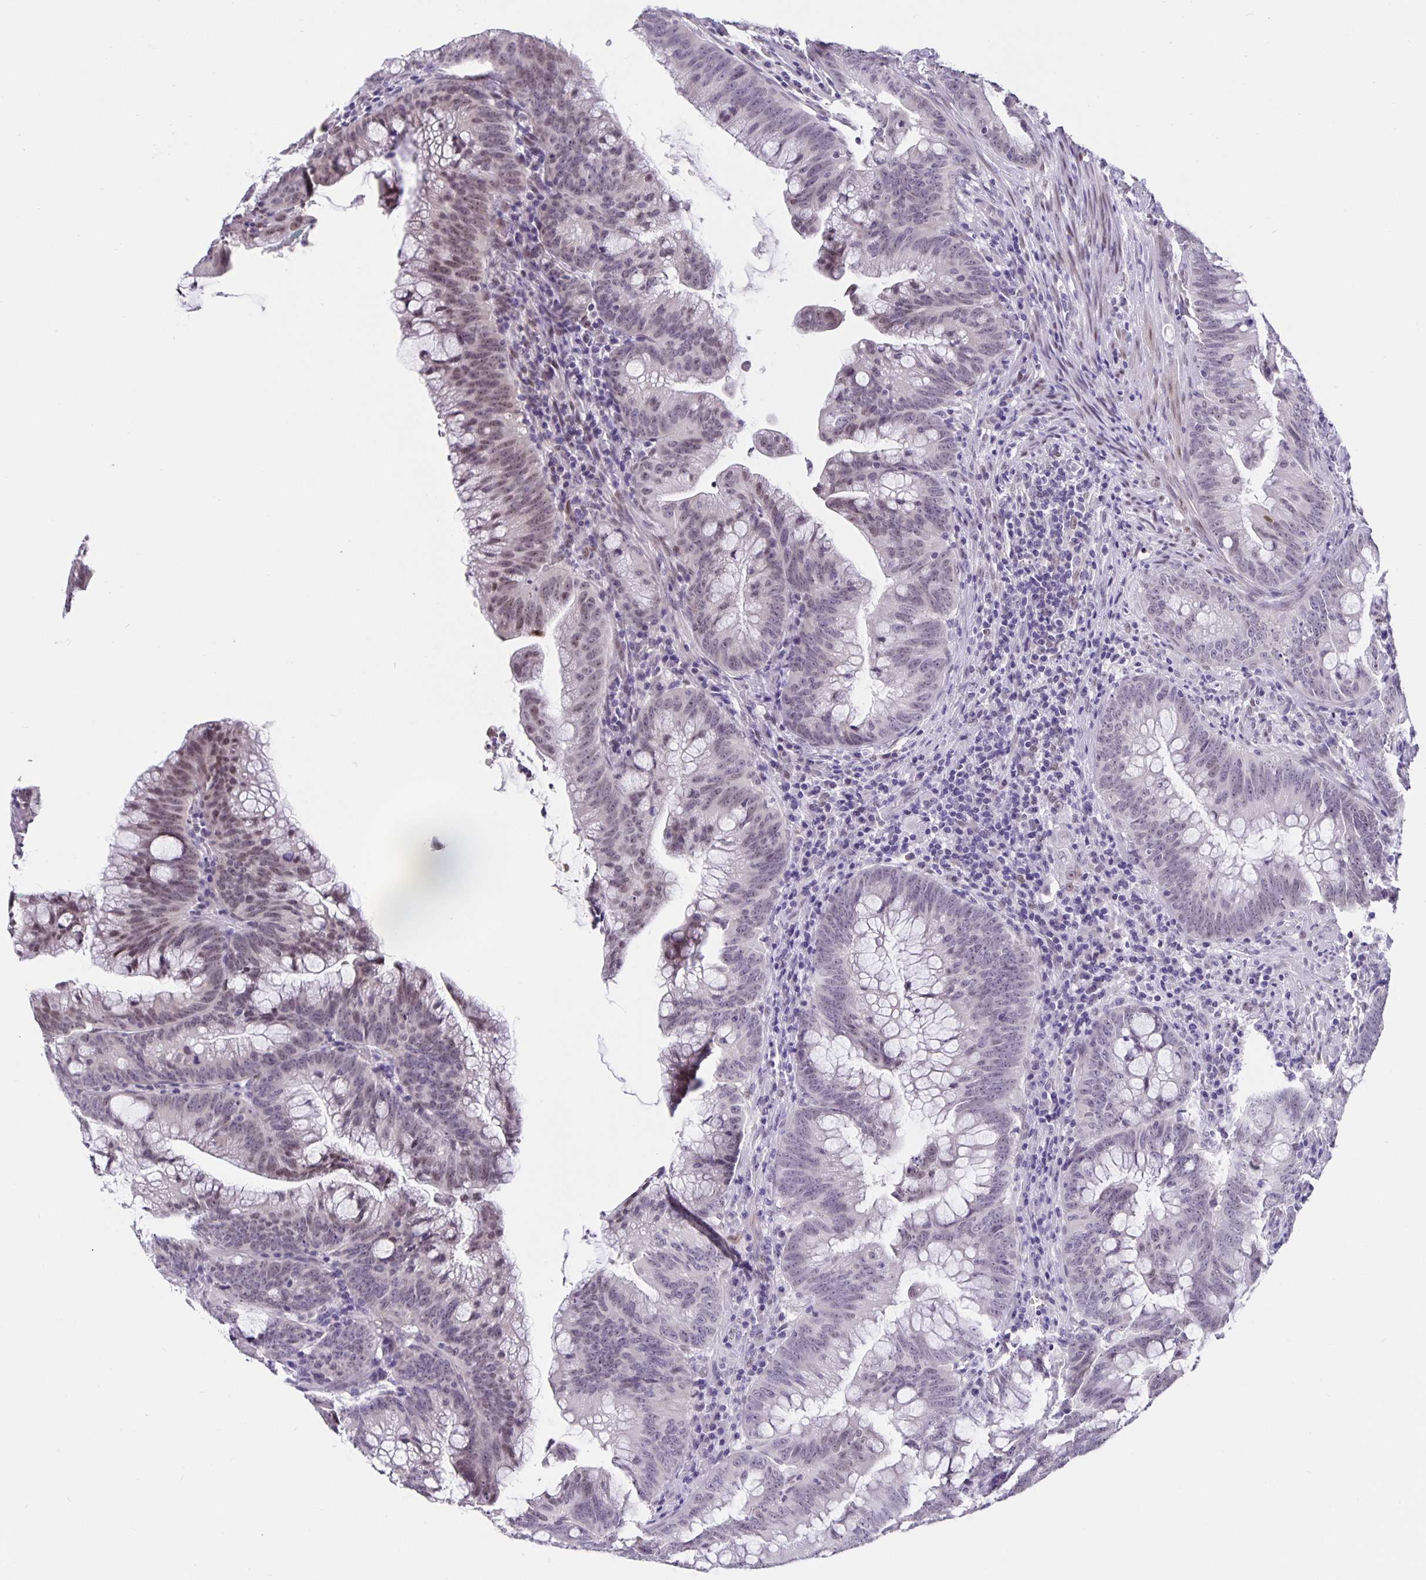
{"staining": {"intensity": "weak", "quantity": "<25%", "location": "nuclear"}, "tissue": "colorectal cancer", "cell_type": "Tumor cells", "image_type": "cancer", "snomed": [{"axis": "morphology", "description": "Adenocarcinoma, NOS"}, {"axis": "topography", "description": "Colon"}], "caption": "Micrograph shows no protein staining in tumor cells of adenocarcinoma (colorectal) tissue.", "gene": "FOSL2", "patient": {"sex": "male", "age": 62}}